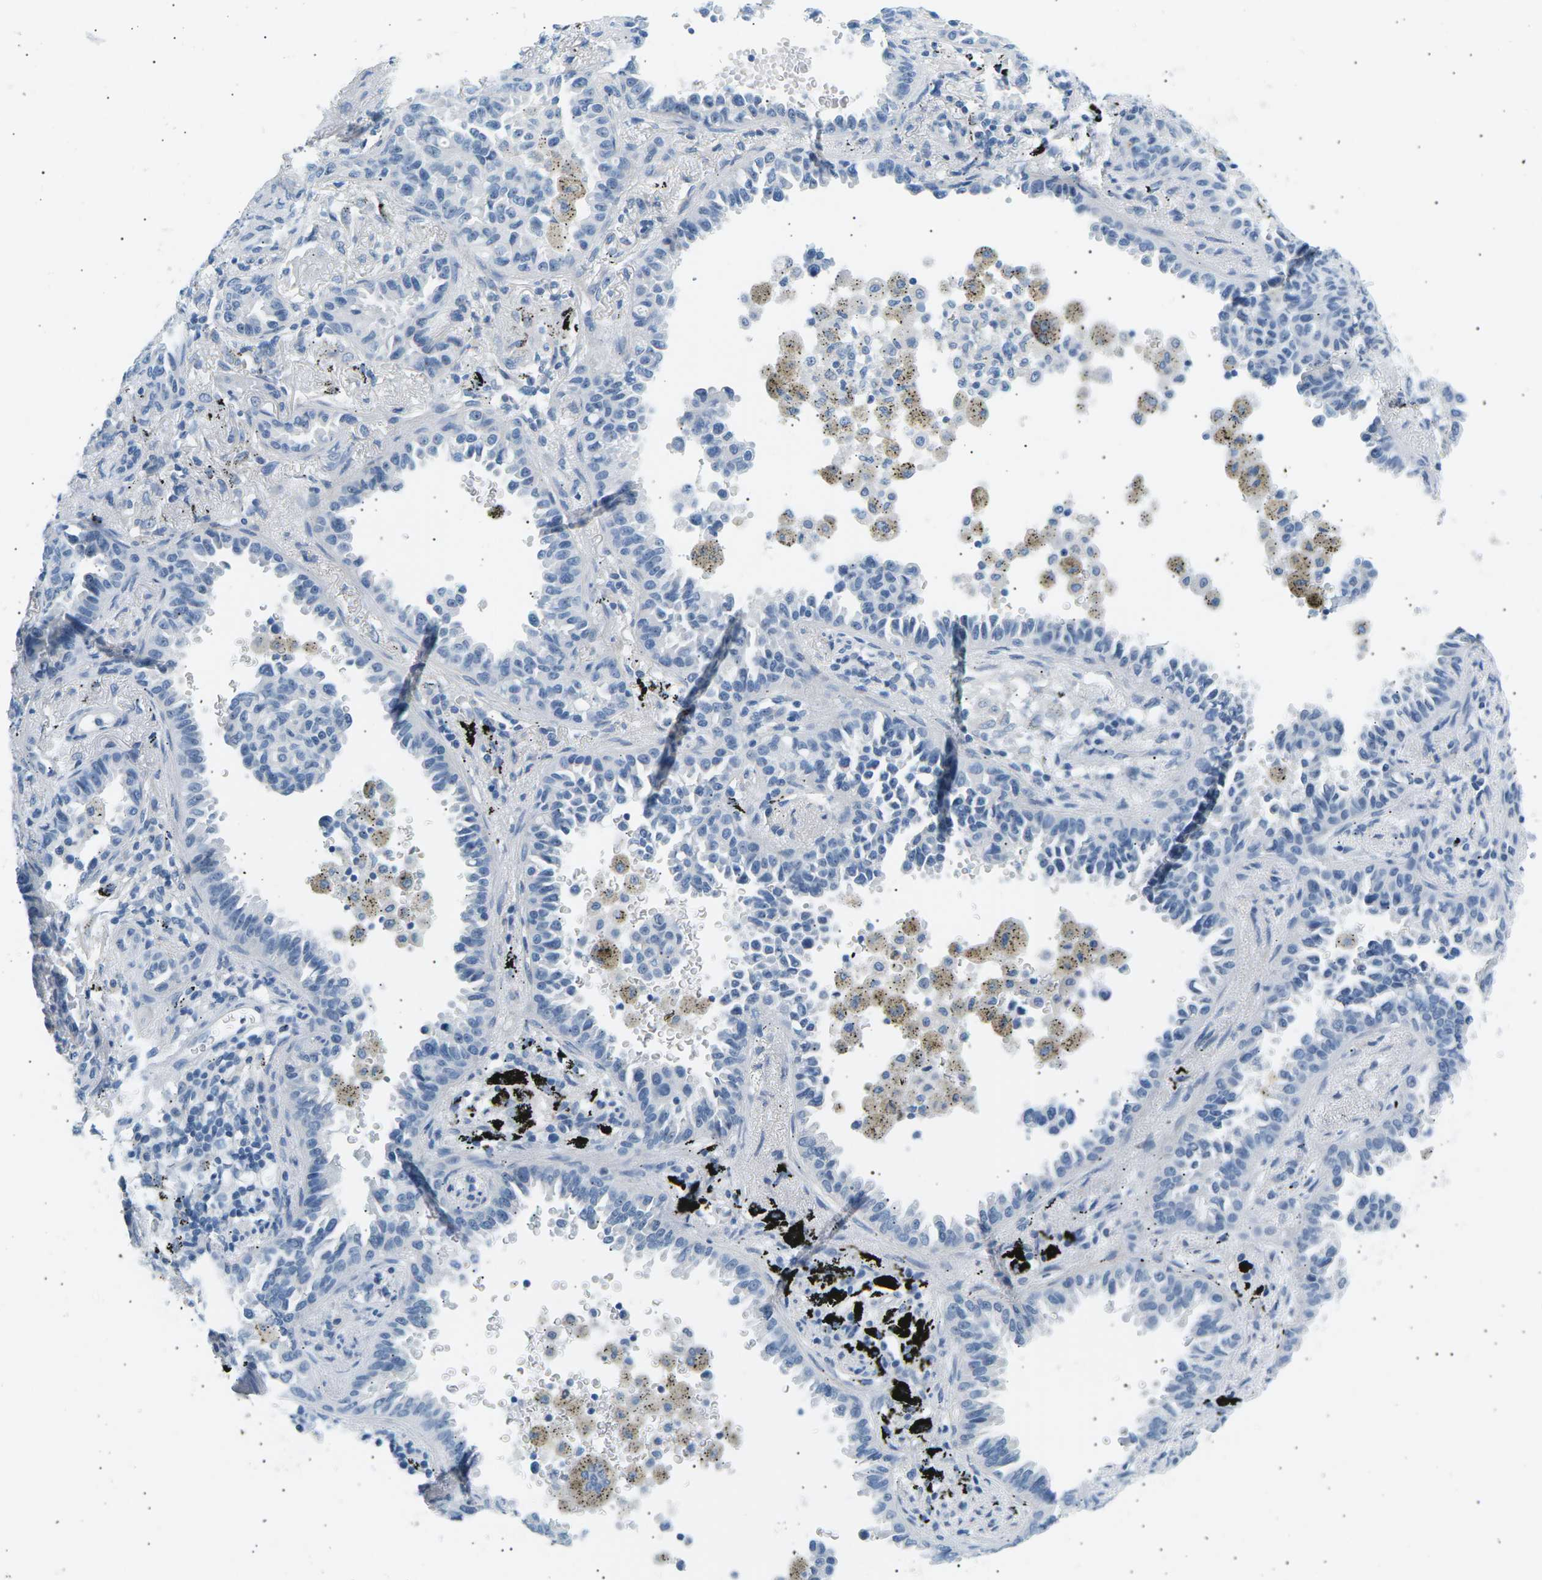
{"staining": {"intensity": "negative", "quantity": "none", "location": "none"}, "tissue": "lung cancer", "cell_type": "Tumor cells", "image_type": "cancer", "snomed": [{"axis": "morphology", "description": "Normal tissue, NOS"}, {"axis": "morphology", "description": "Adenocarcinoma, NOS"}, {"axis": "topography", "description": "Lung"}], "caption": "Tumor cells show no significant positivity in lung cancer (adenocarcinoma). (Brightfield microscopy of DAB immunohistochemistry at high magnification).", "gene": "SEPTIN5", "patient": {"sex": "male", "age": 59}}